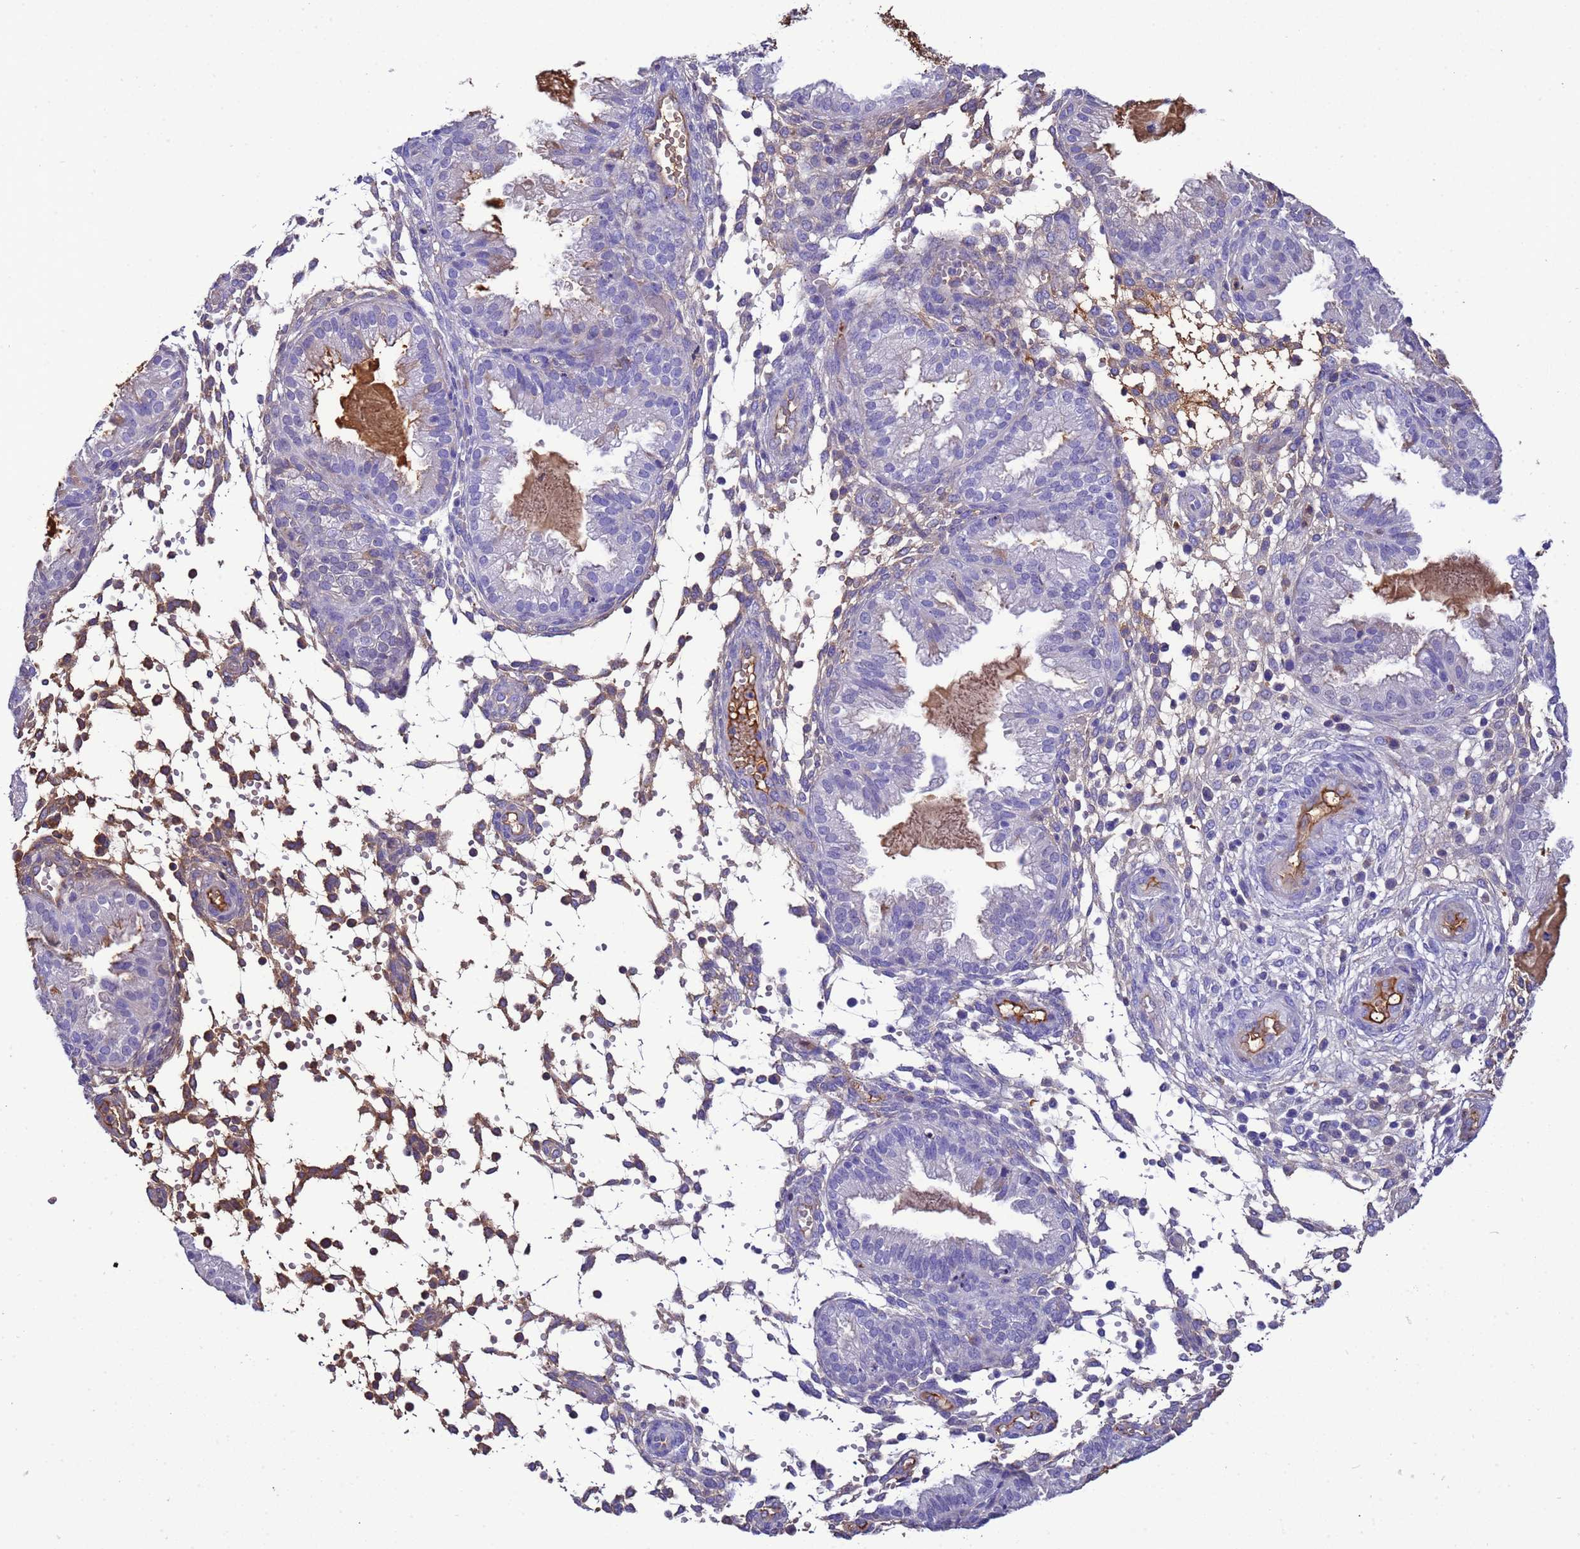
{"staining": {"intensity": "weak", "quantity": "25%-75%", "location": "cytoplasmic/membranous"}, "tissue": "endometrium", "cell_type": "Cells in endometrial stroma", "image_type": "normal", "snomed": [{"axis": "morphology", "description": "Normal tissue, NOS"}, {"axis": "topography", "description": "Endometrium"}], "caption": "Immunohistochemistry (IHC) photomicrograph of normal endometrium: human endometrium stained using immunohistochemistry (IHC) demonstrates low levels of weak protein expression localized specifically in the cytoplasmic/membranous of cells in endometrial stroma, appearing as a cytoplasmic/membranous brown color.", "gene": "H1", "patient": {"sex": "female", "age": 33}}